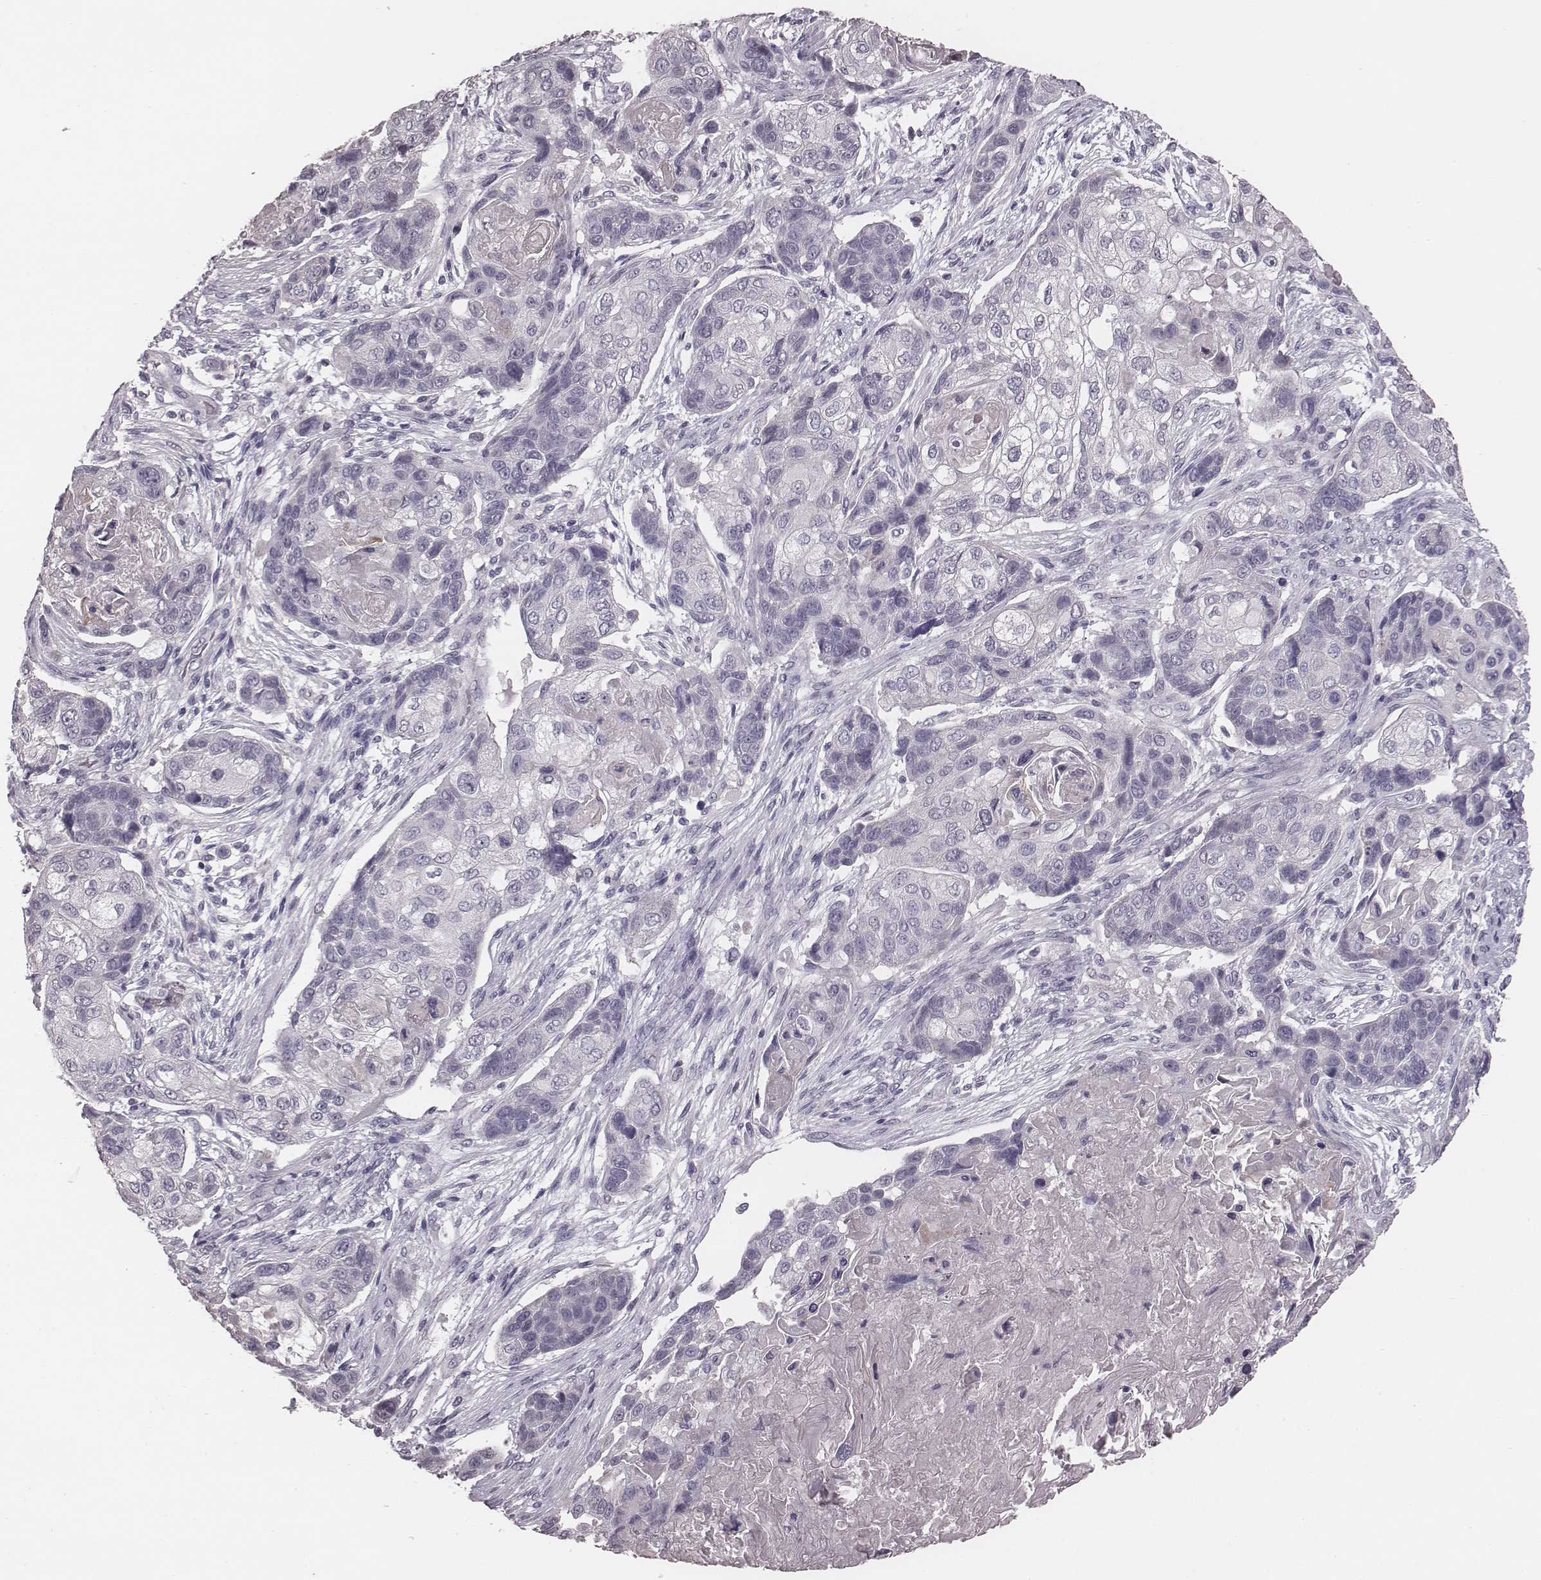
{"staining": {"intensity": "negative", "quantity": "none", "location": "none"}, "tissue": "lung cancer", "cell_type": "Tumor cells", "image_type": "cancer", "snomed": [{"axis": "morphology", "description": "Squamous cell carcinoma, NOS"}, {"axis": "topography", "description": "Lung"}], "caption": "Immunohistochemistry histopathology image of neoplastic tissue: human squamous cell carcinoma (lung) stained with DAB shows no significant protein positivity in tumor cells.", "gene": "CSHL1", "patient": {"sex": "male", "age": 69}}